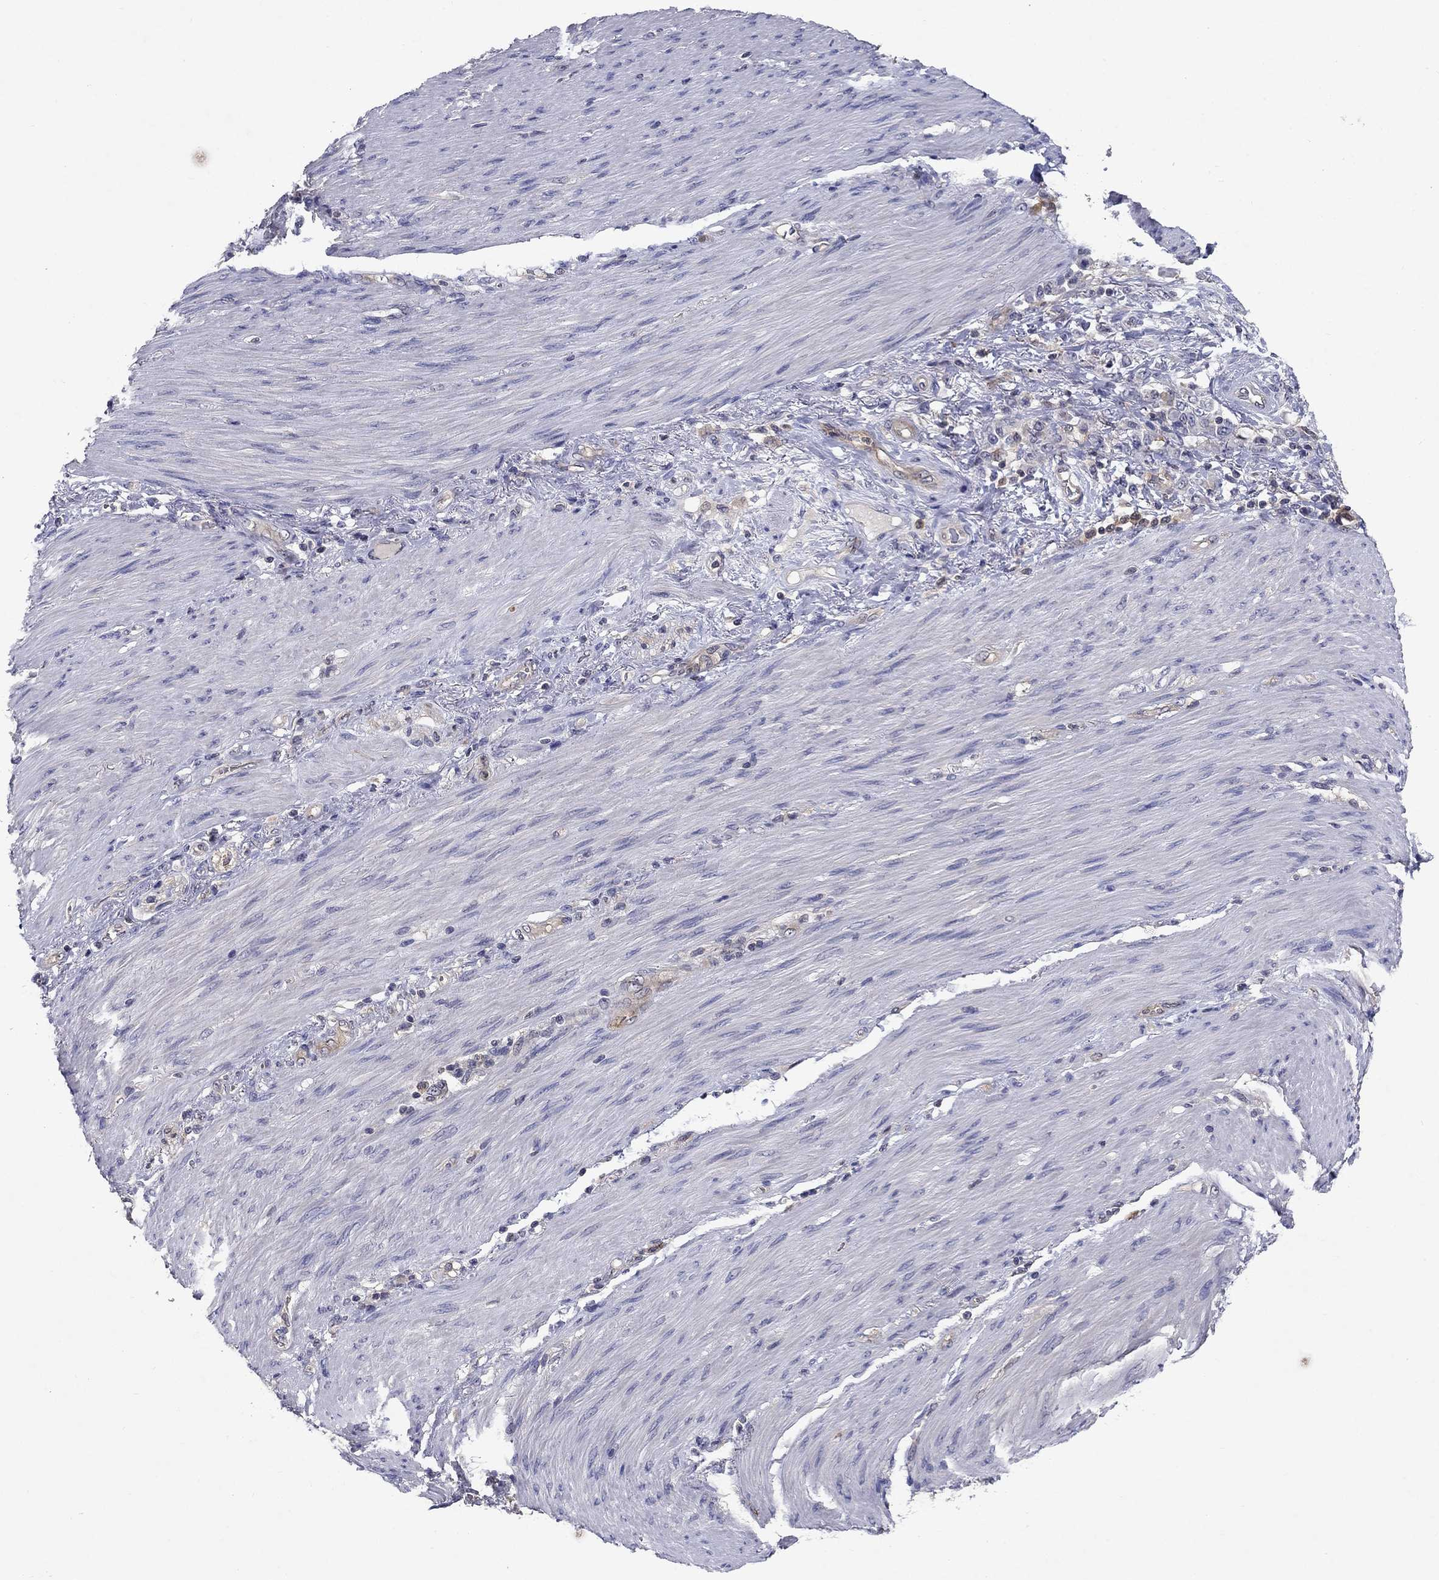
{"staining": {"intensity": "negative", "quantity": "none", "location": "none"}, "tissue": "stomach cancer", "cell_type": "Tumor cells", "image_type": "cancer", "snomed": [{"axis": "morphology", "description": "Normal tissue, NOS"}, {"axis": "morphology", "description": "Adenocarcinoma, NOS"}, {"axis": "topography", "description": "Stomach"}], "caption": "There is no significant expression in tumor cells of stomach adenocarcinoma.", "gene": "GLTP", "patient": {"sex": "female", "age": 79}}